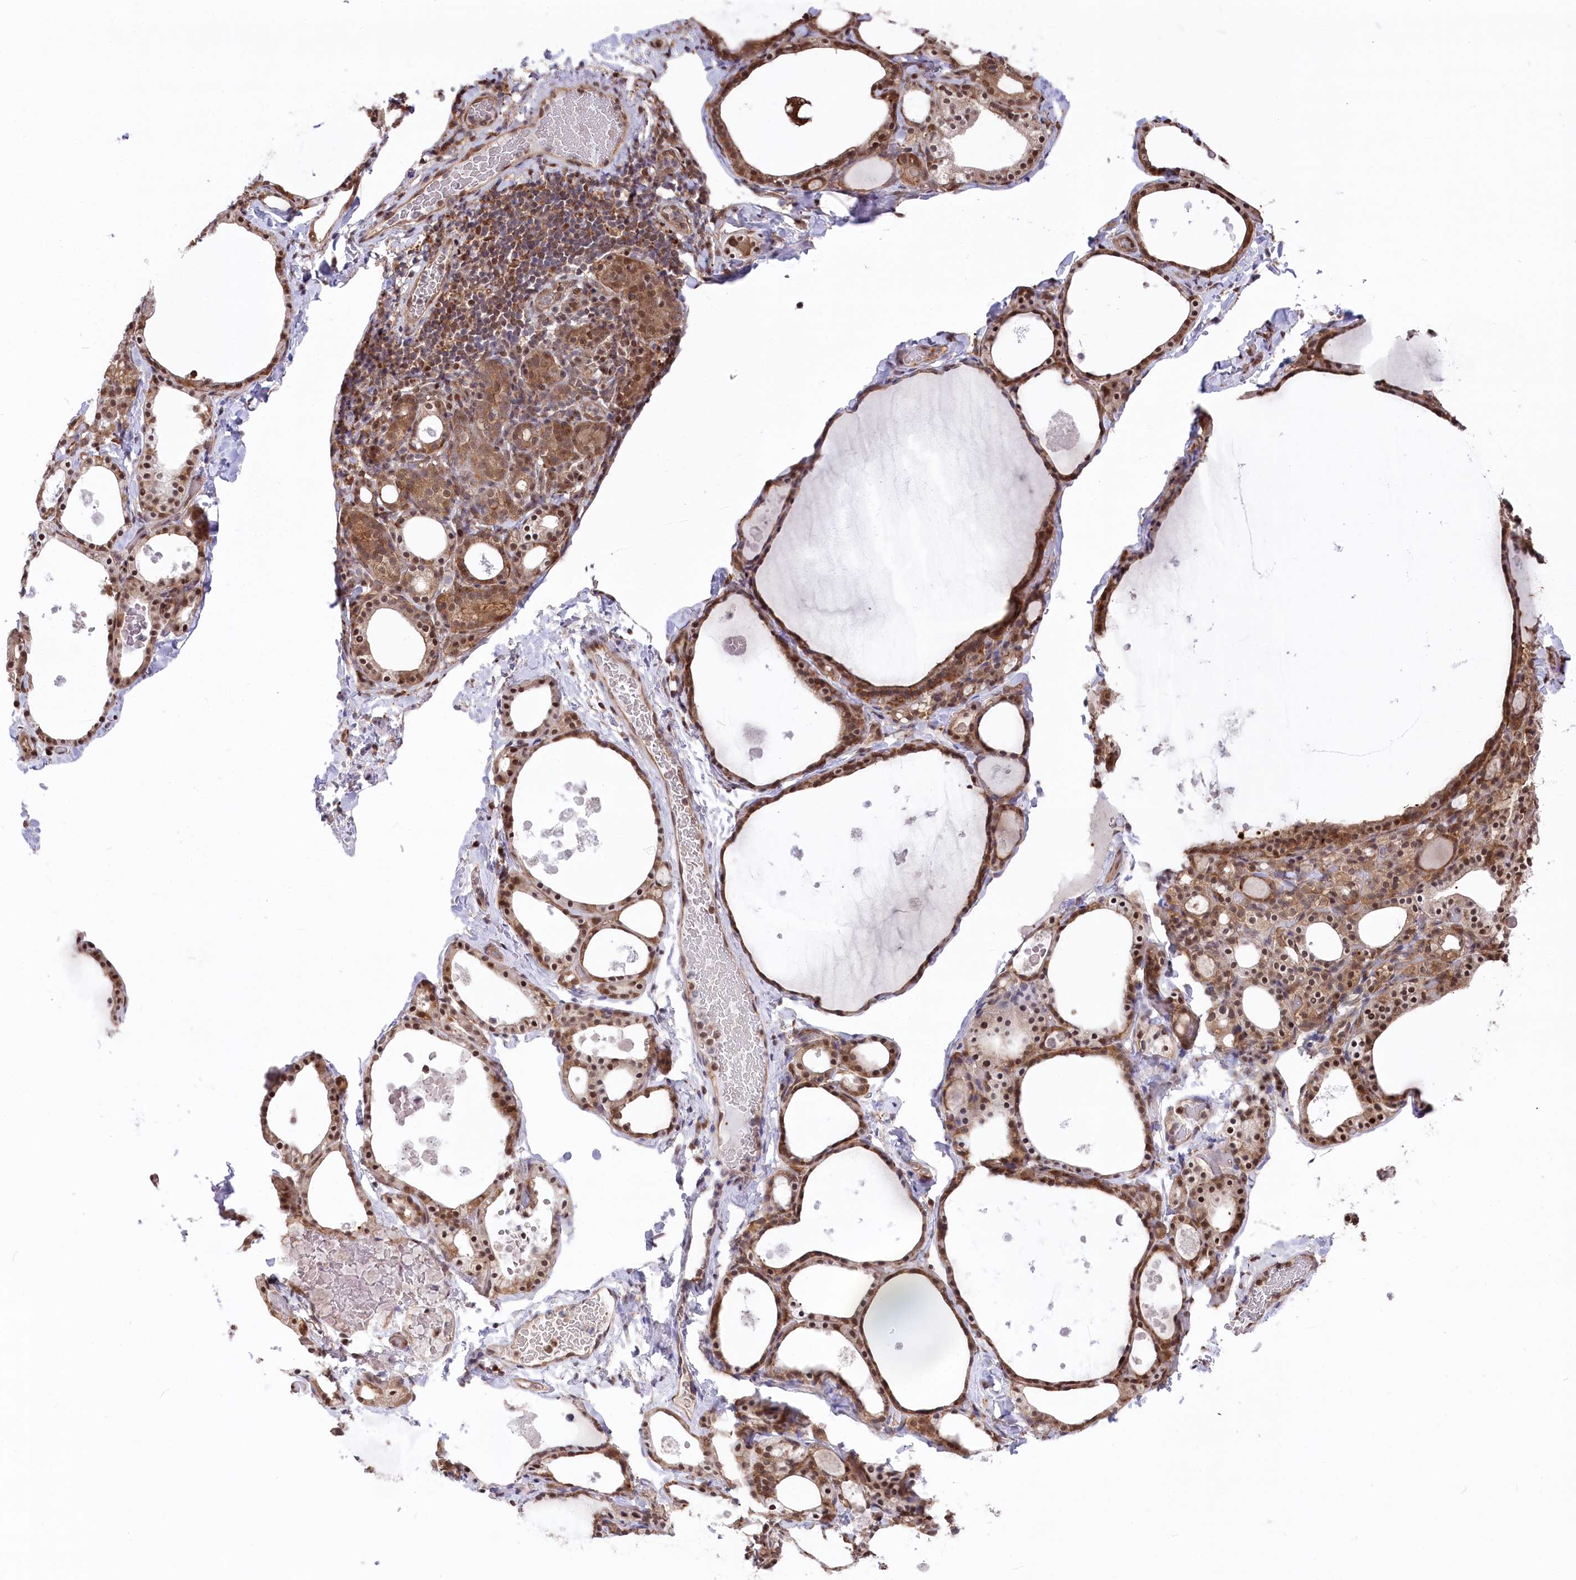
{"staining": {"intensity": "moderate", "quantity": ">75%", "location": "cytoplasmic/membranous,nuclear"}, "tissue": "thyroid gland", "cell_type": "Glandular cells", "image_type": "normal", "snomed": [{"axis": "morphology", "description": "Normal tissue, NOS"}, {"axis": "topography", "description": "Thyroid gland"}], "caption": "Moderate cytoplasmic/membranous,nuclear staining for a protein is identified in about >75% of glandular cells of unremarkable thyroid gland using IHC.", "gene": "PSMA1", "patient": {"sex": "male", "age": 56}}